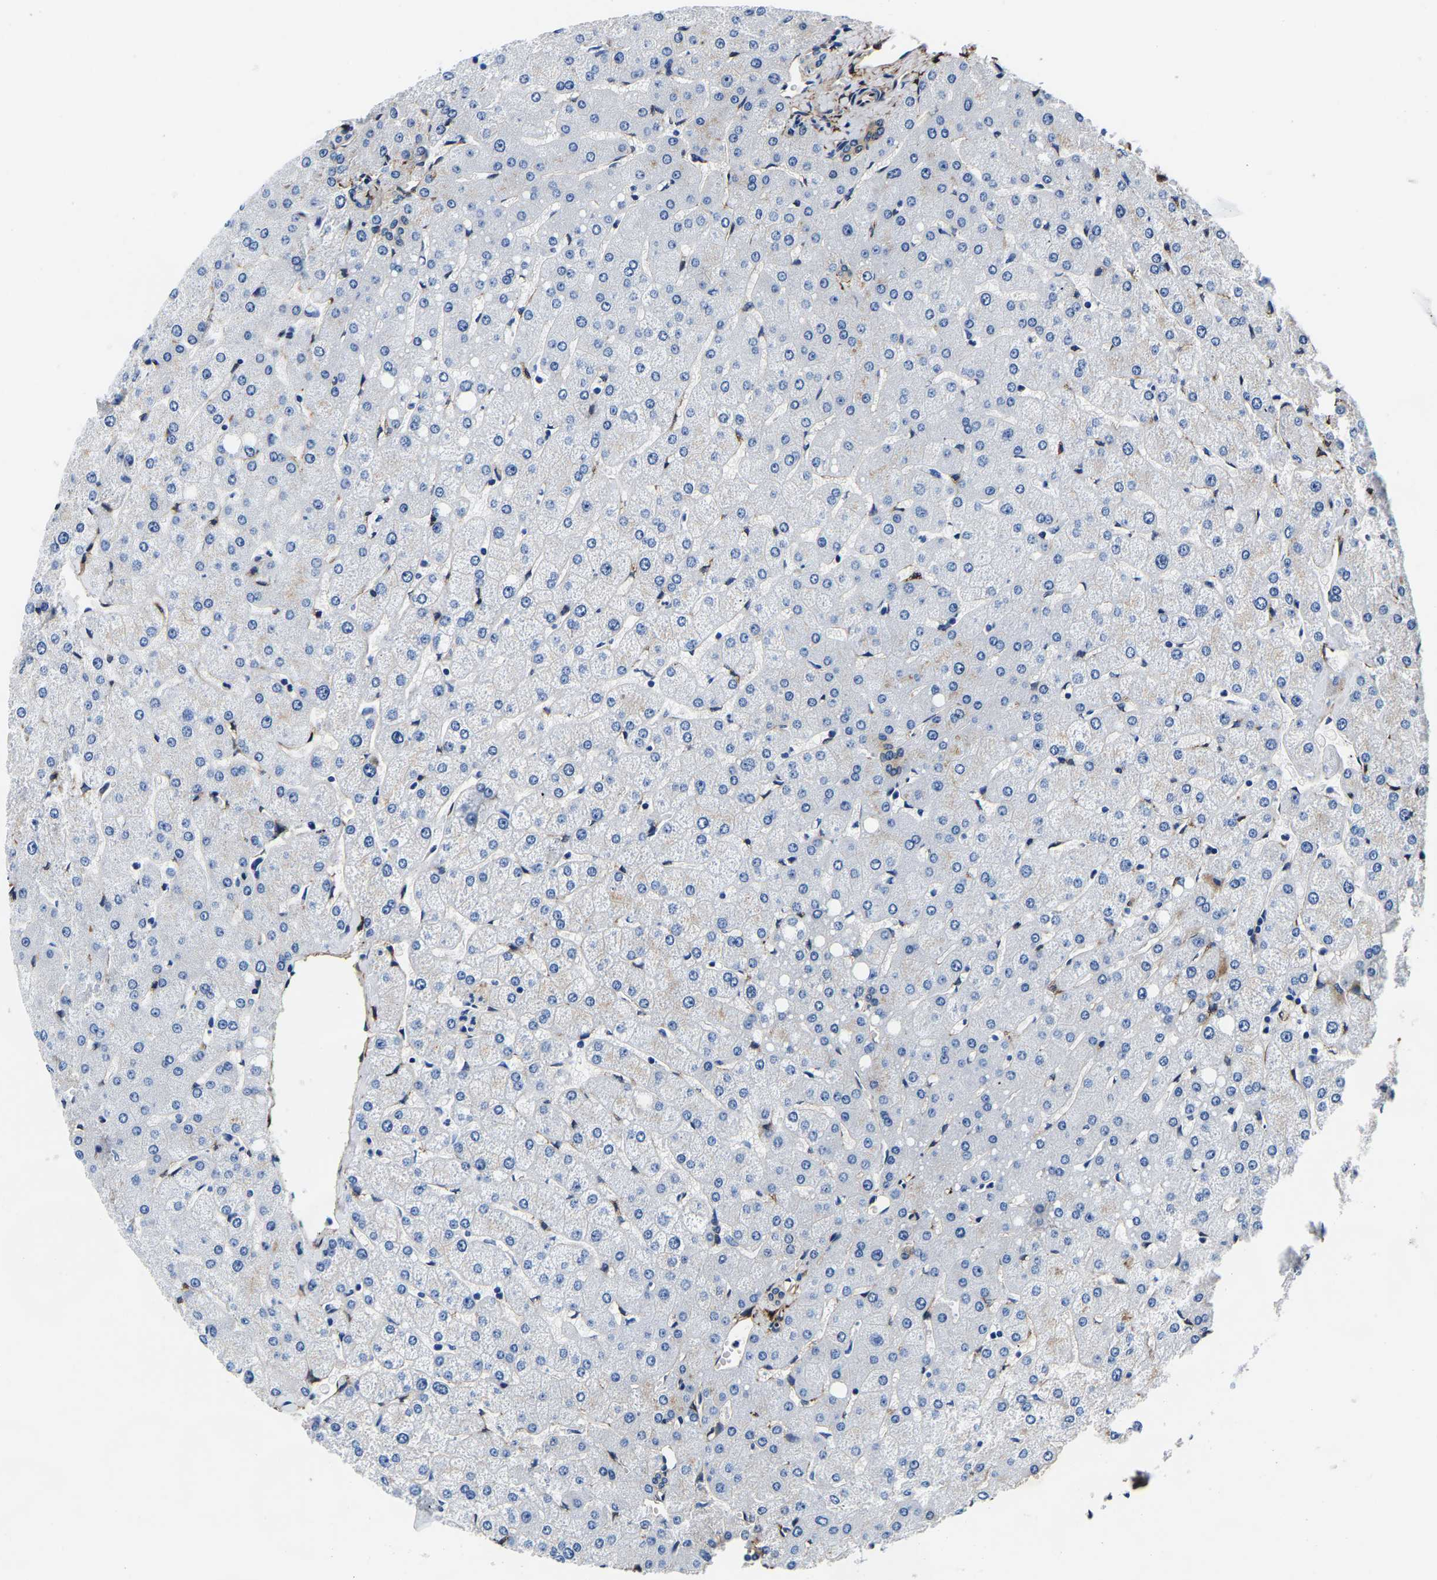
{"staining": {"intensity": "negative", "quantity": "none", "location": "none"}, "tissue": "liver", "cell_type": "Cholangiocytes", "image_type": "normal", "snomed": [{"axis": "morphology", "description": "Normal tissue, NOS"}, {"axis": "topography", "description": "Liver"}], "caption": "This is a micrograph of IHC staining of benign liver, which shows no expression in cholangiocytes.", "gene": "S100A13", "patient": {"sex": "female", "age": 54}}